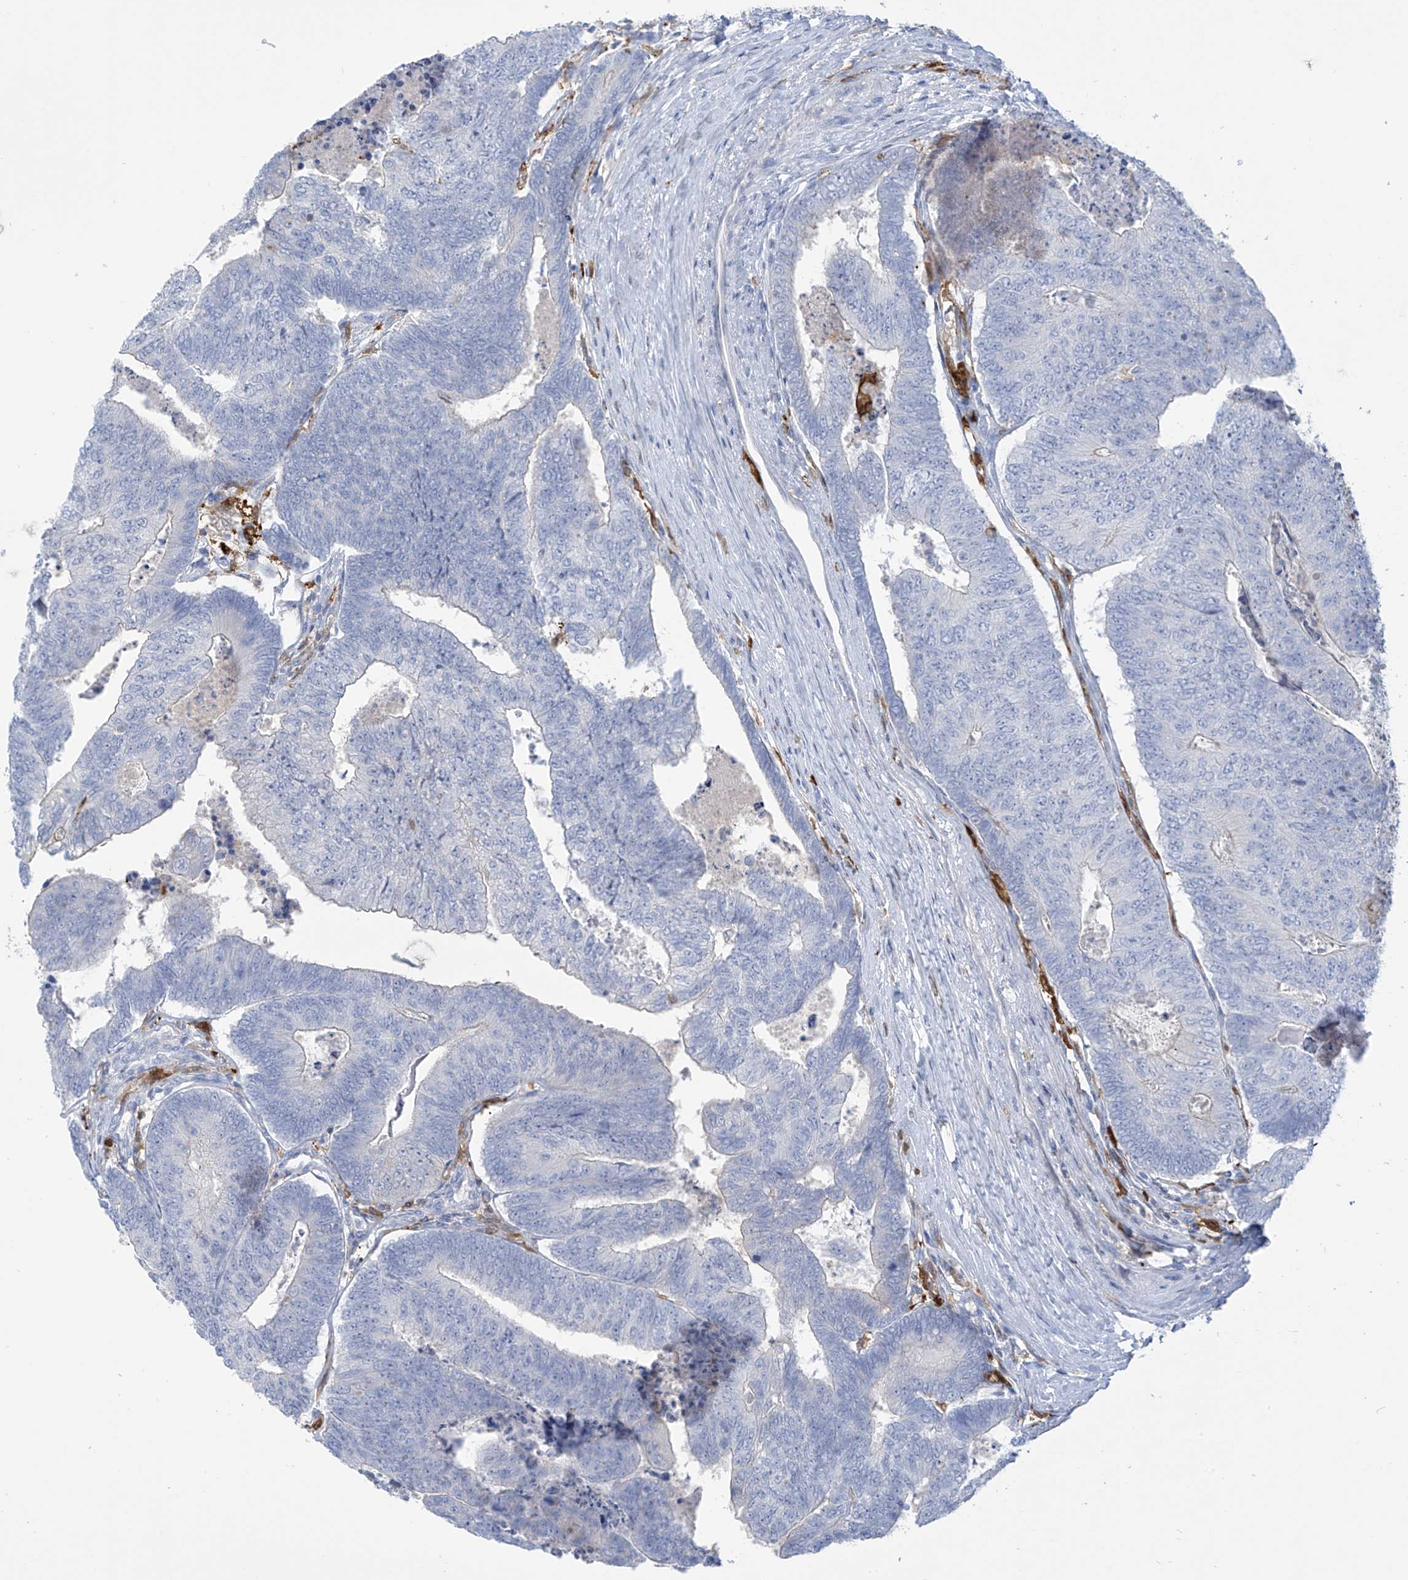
{"staining": {"intensity": "negative", "quantity": "none", "location": "none"}, "tissue": "colorectal cancer", "cell_type": "Tumor cells", "image_type": "cancer", "snomed": [{"axis": "morphology", "description": "Adenocarcinoma, NOS"}, {"axis": "topography", "description": "Colon"}], "caption": "IHC image of neoplastic tissue: colorectal cancer (adenocarcinoma) stained with DAB shows no significant protein positivity in tumor cells. (DAB IHC visualized using brightfield microscopy, high magnification).", "gene": "TRMT2B", "patient": {"sex": "female", "age": 67}}